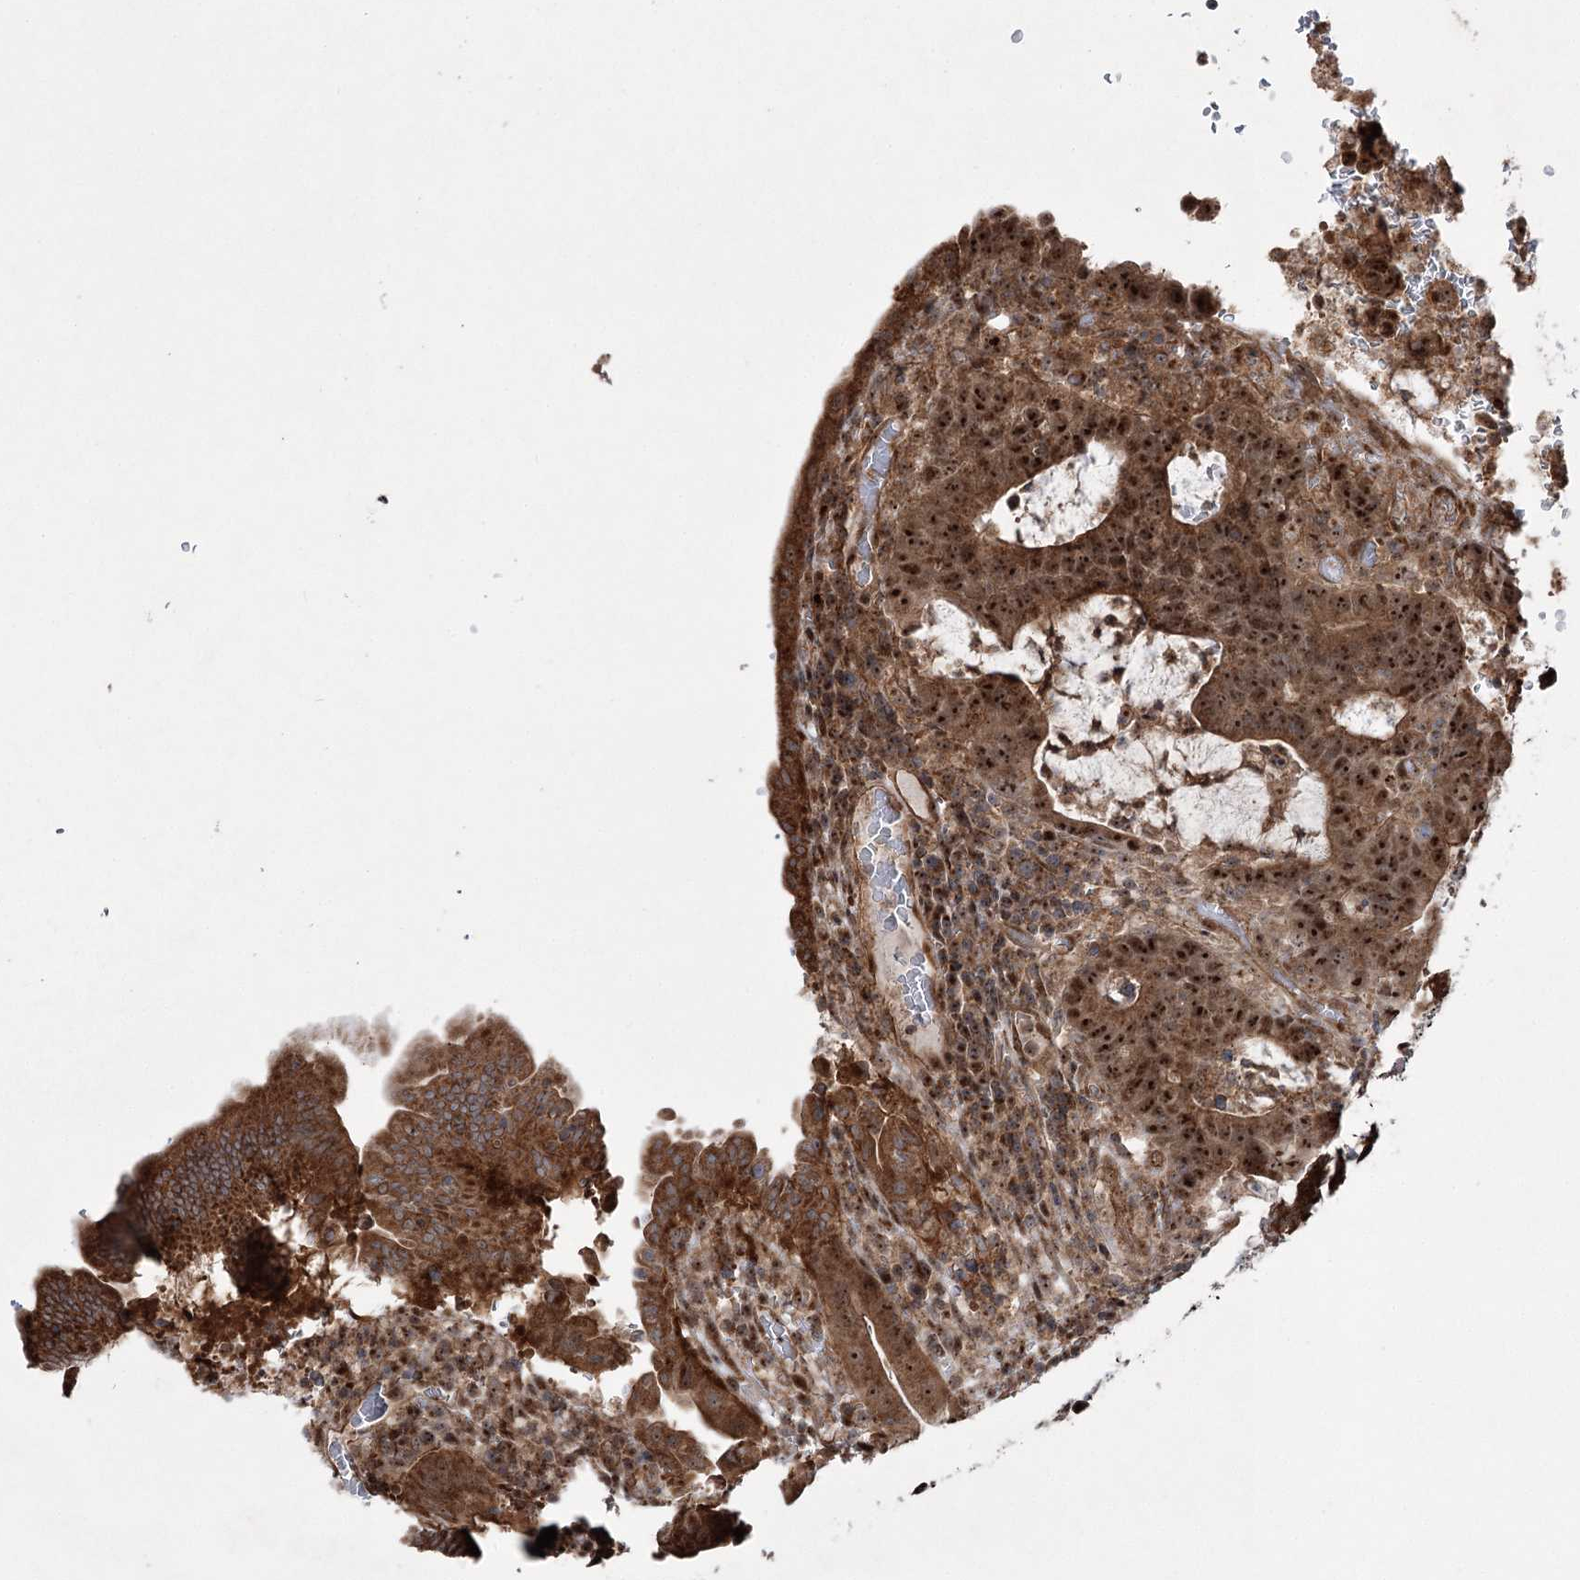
{"staining": {"intensity": "strong", "quantity": ">75%", "location": "cytoplasmic/membranous,nuclear"}, "tissue": "colorectal cancer", "cell_type": "Tumor cells", "image_type": "cancer", "snomed": [{"axis": "morphology", "description": "Normal tissue, NOS"}, {"axis": "morphology", "description": "Adenocarcinoma, NOS"}, {"axis": "topography", "description": "Colon"}], "caption": "Immunohistochemistry image of neoplastic tissue: human colorectal cancer (adenocarcinoma) stained using immunohistochemistry reveals high levels of strong protein expression localized specifically in the cytoplasmic/membranous and nuclear of tumor cells, appearing as a cytoplasmic/membranous and nuclear brown color.", "gene": "SERINC5", "patient": {"sex": "female", "age": 75}}